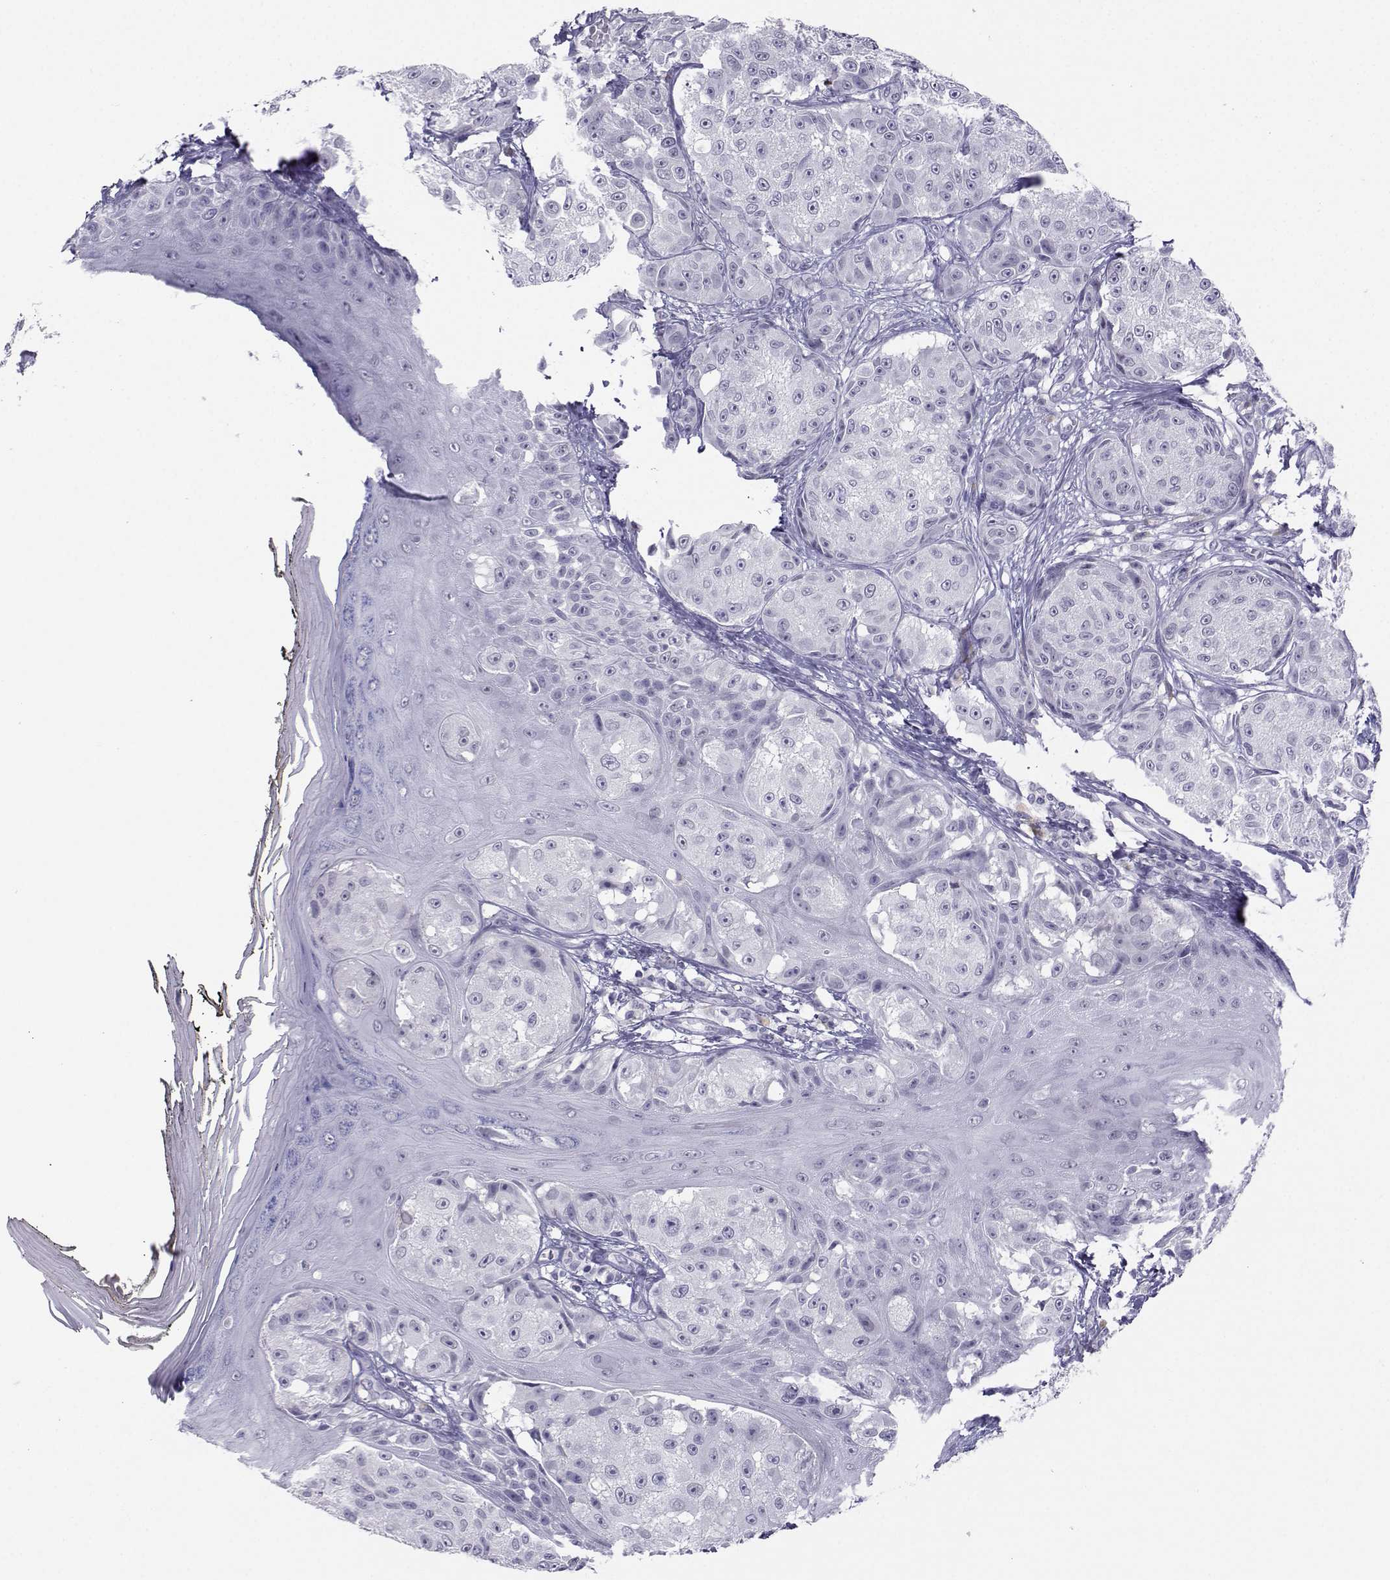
{"staining": {"intensity": "negative", "quantity": "none", "location": "none"}, "tissue": "melanoma", "cell_type": "Tumor cells", "image_type": "cancer", "snomed": [{"axis": "morphology", "description": "Malignant melanoma, NOS"}, {"axis": "topography", "description": "Skin"}], "caption": "DAB (3,3'-diaminobenzidine) immunohistochemical staining of malignant melanoma demonstrates no significant staining in tumor cells.", "gene": "LHX1", "patient": {"sex": "male", "age": 61}}